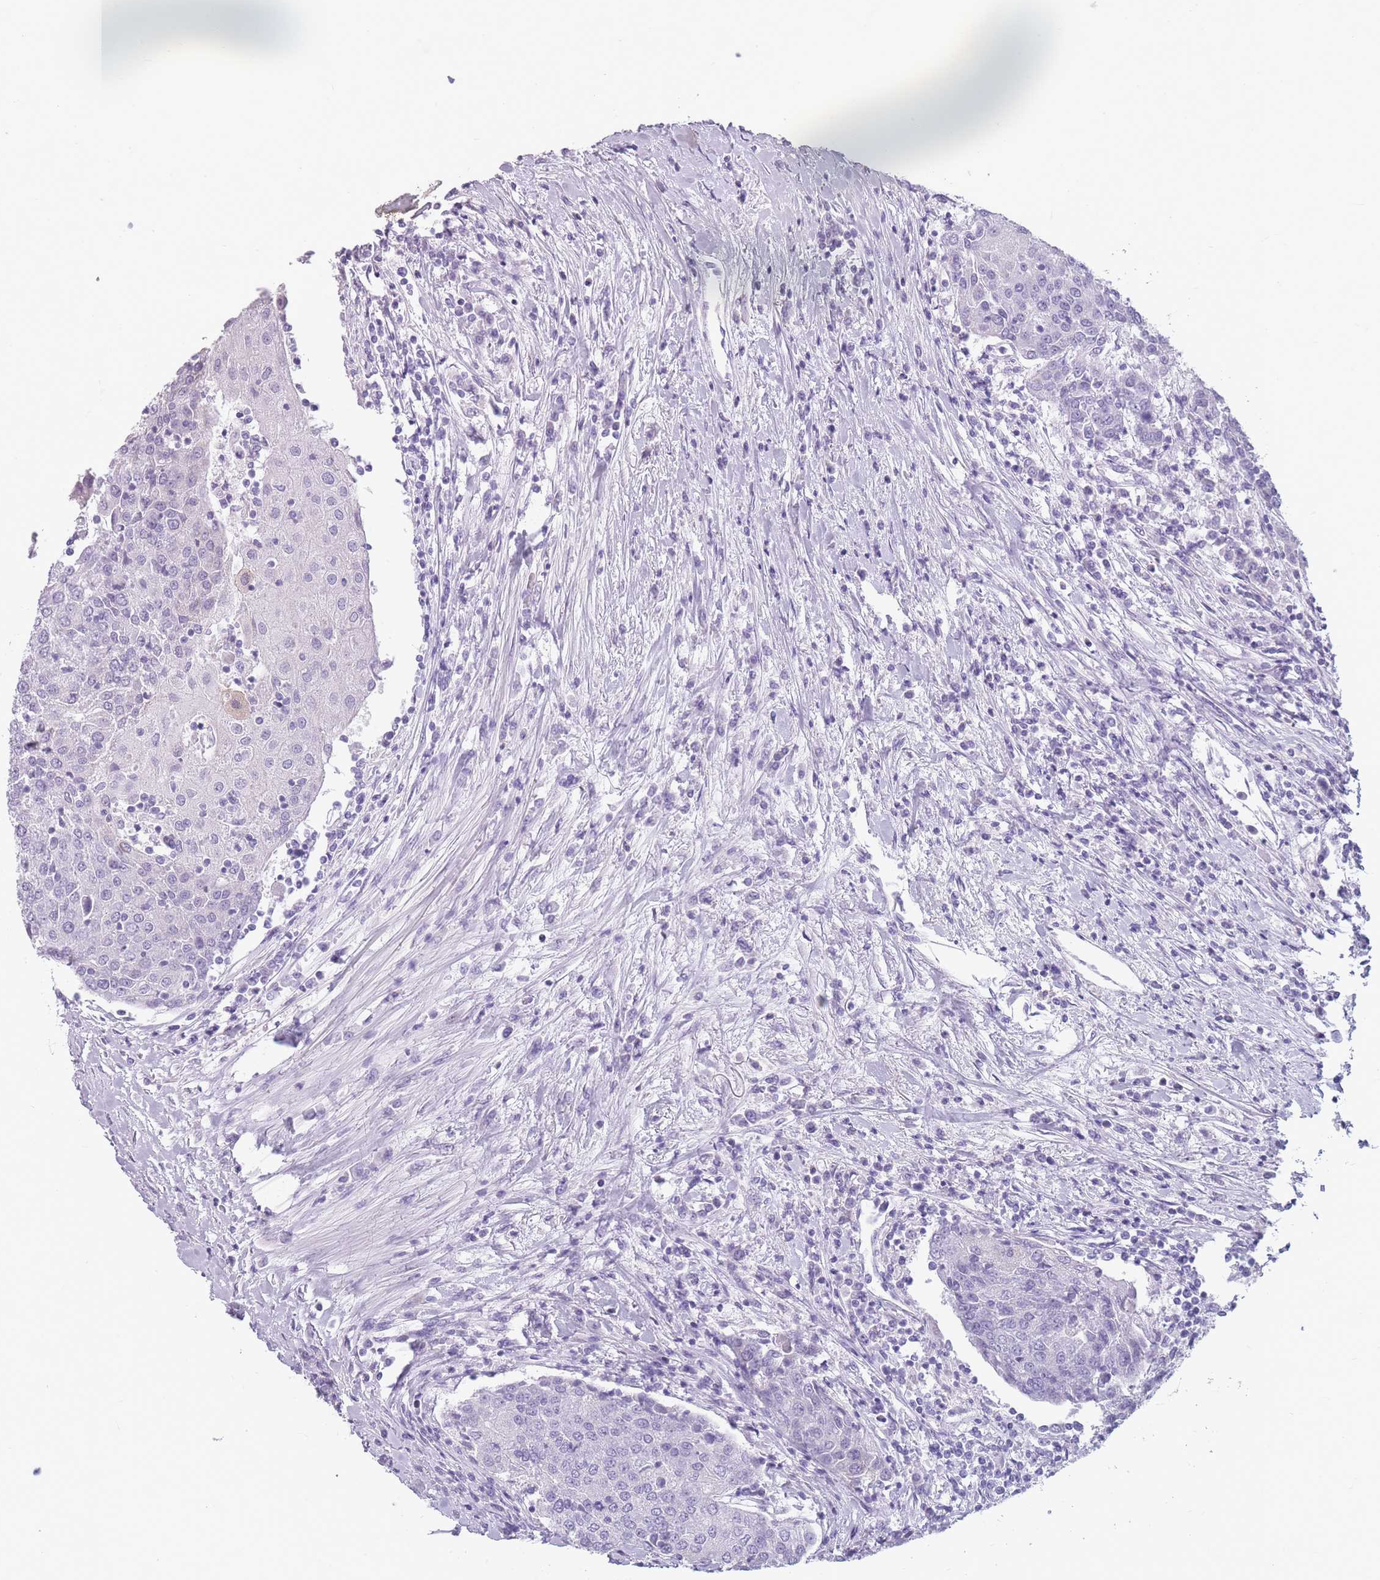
{"staining": {"intensity": "negative", "quantity": "none", "location": "none"}, "tissue": "urothelial cancer", "cell_type": "Tumor cells", "image_type": "cancer", "snomed": [{"axis": "morphology", "description": "Urothelial carcinoma, High grade"}, {"axis": "topography", "description": "Urinary bladder"}], "caption": "Protein analysis of urothelial cancer demonstrates no significant positivity in tumor cells.", "gene": "CCNO", "patient": {"sex": "female", "age": 85}}